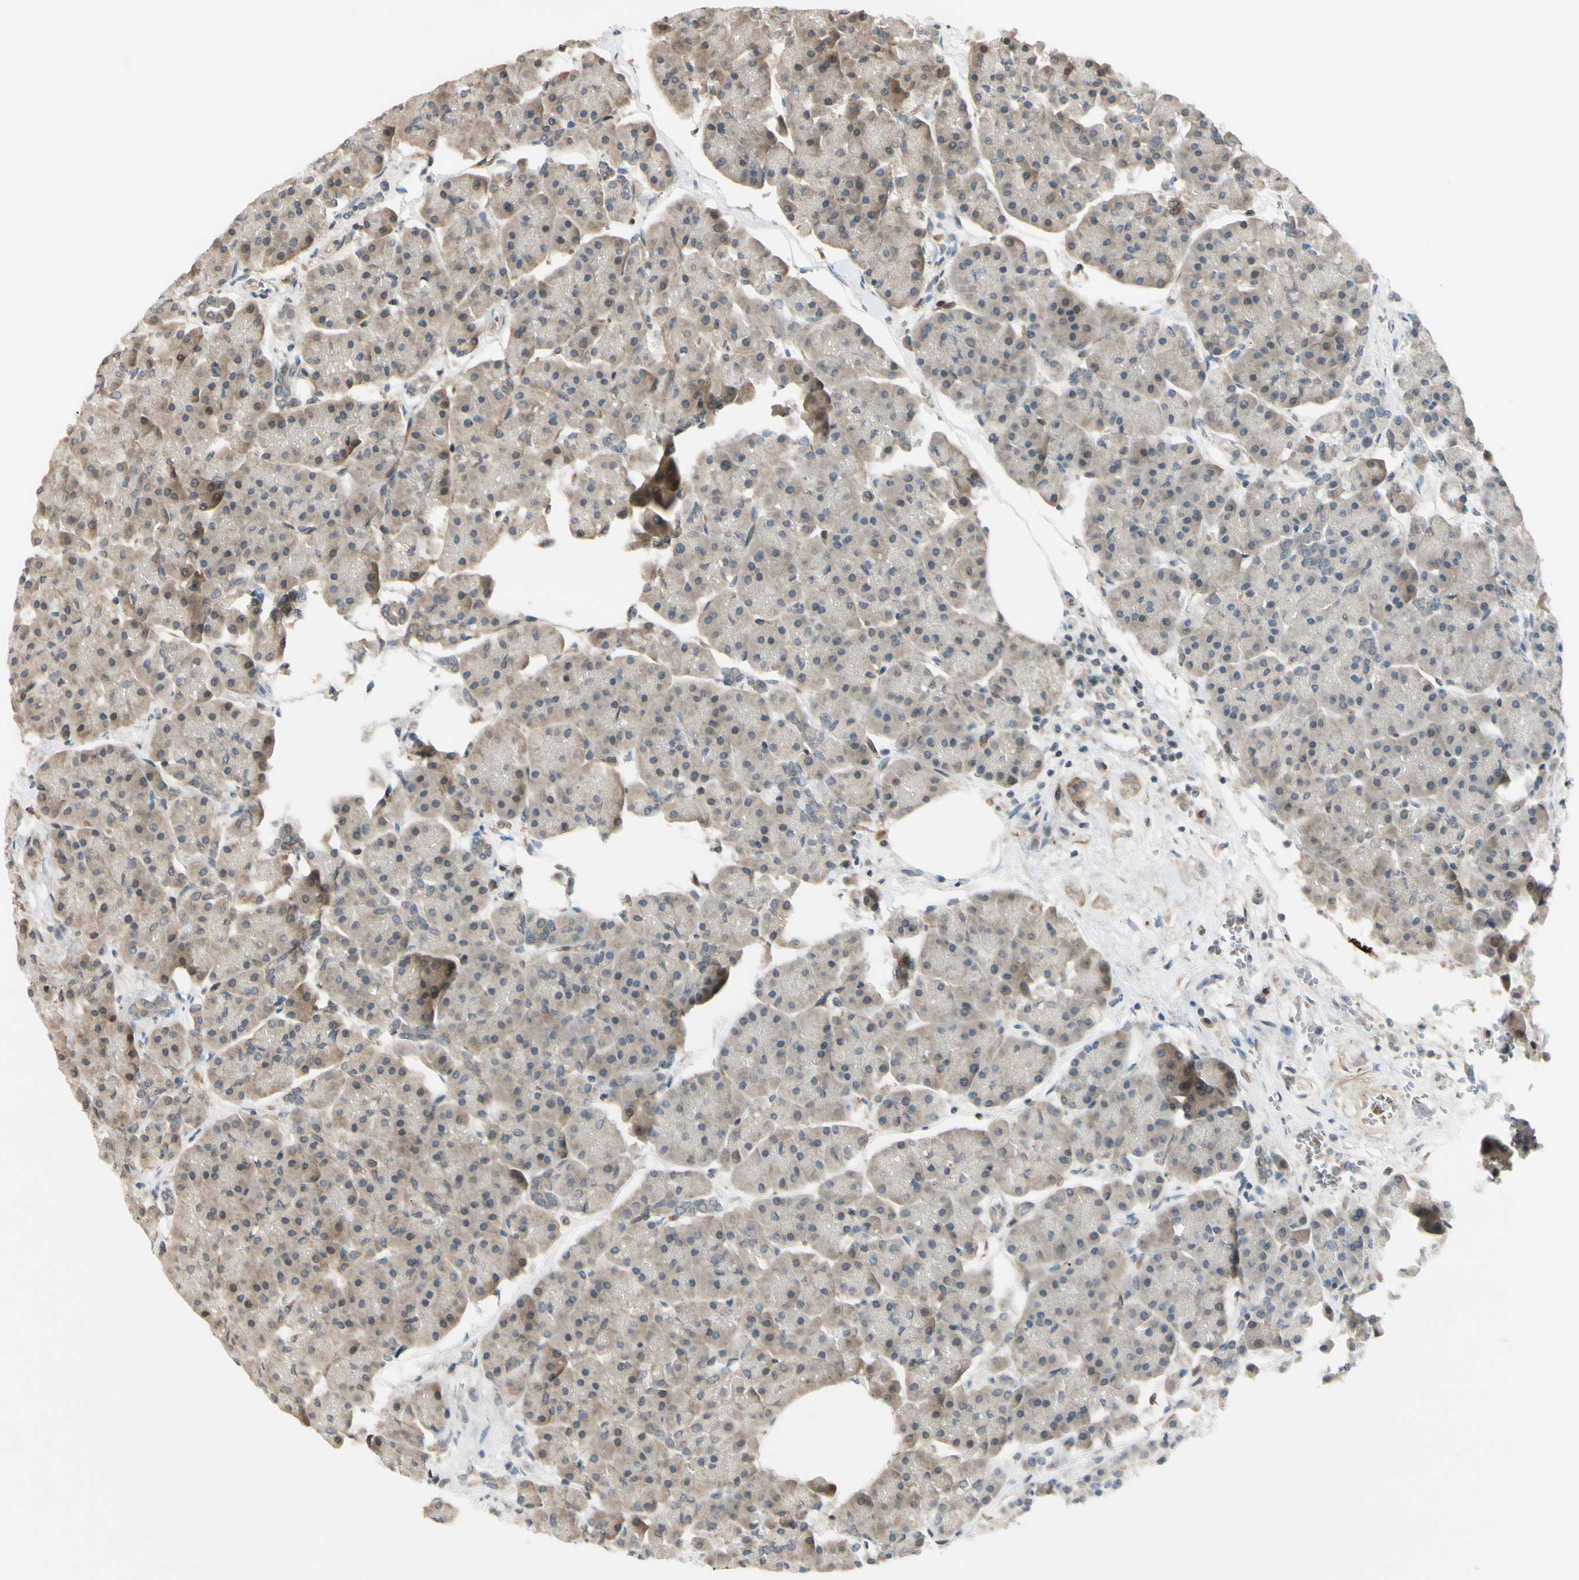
{"staining": {"intensity": "weak", "quantity": "25%-75%", "location": "cytoplasmic/membranous"}, "tissue": "pancreas", "cell_type": "Exocrine glandular cells", "image_type": "normal", "snomed": [{"axis": "morphology", "description": "Normal tissue, NOS"}, {"axis": "topography", "description": "Pancreas"}], "caption": "Immunohistochemistry micrograph of normal pancreas: human pancreas stained using immunohistochemistry displays low levels of weak protein expression localized specifically in the cytoplasmic/membranous of exocrine glandular cells, appearing as a cytoplasmic/membranous brown color.", "gene": "FGF10", "patient": {"sex": "female", "age": 70}}